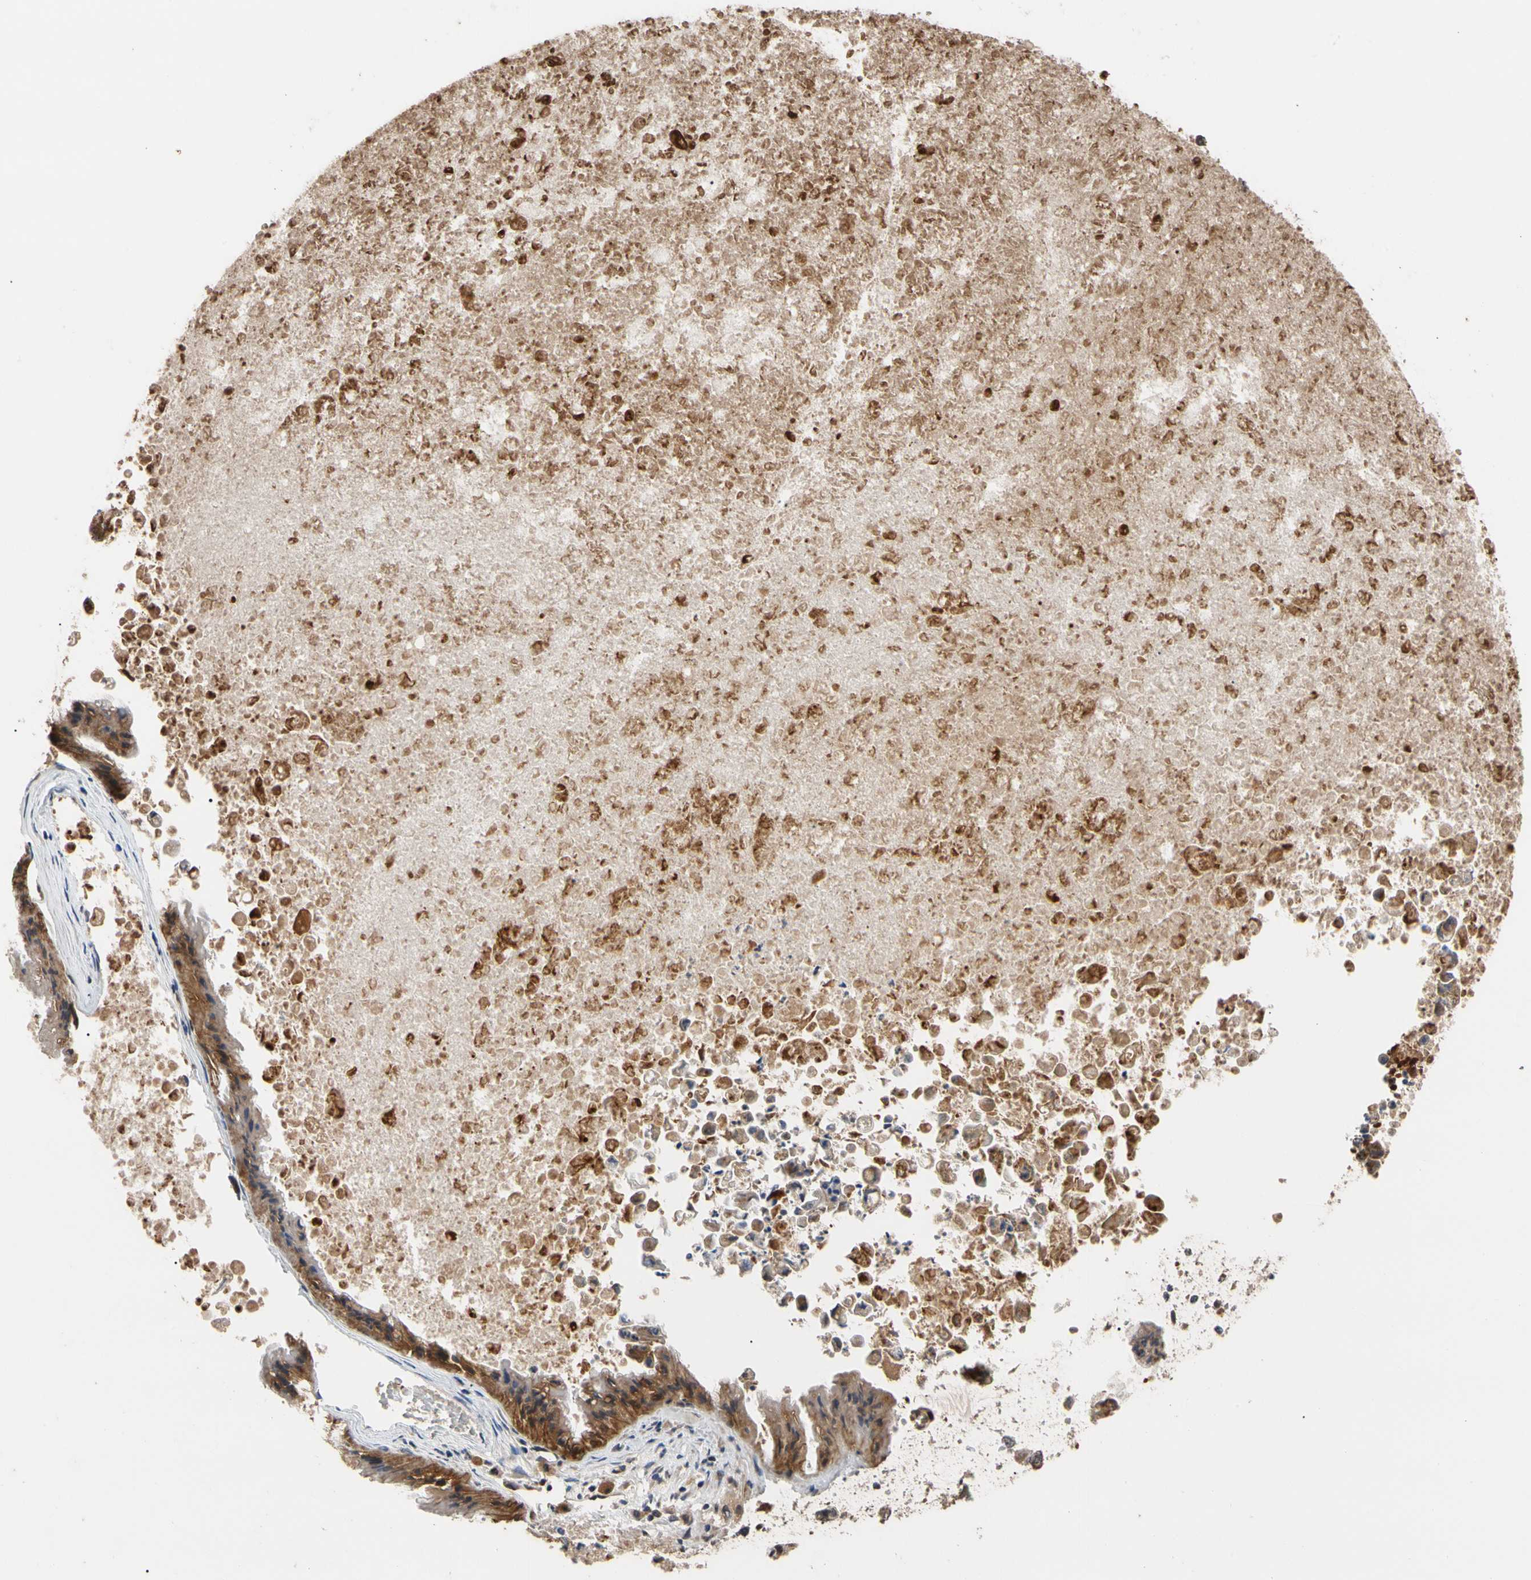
{"staining": {"intensity": "strong", "quantity": ">75%", "location": "cytoplasmic/membranous"}, "tissue": "ovarian cancer", "cell_type": "Tumor cells", "image_type": "cancer", "snomed": [{"axis": "morphology", "description": "Cystadenocarcinoma, mucinous, NOS"}, {"axis": "topography", "description": "Ovary"}], "caption": "High-power microscopy captured an immunohistochemistry photomicrograph of ovarian cancer, revealing strong cytoplasmic/membranous staining in about >75% of tumor cells.", "gene": "CYTIP", "patient": {"sex": "female", "age": 37}}